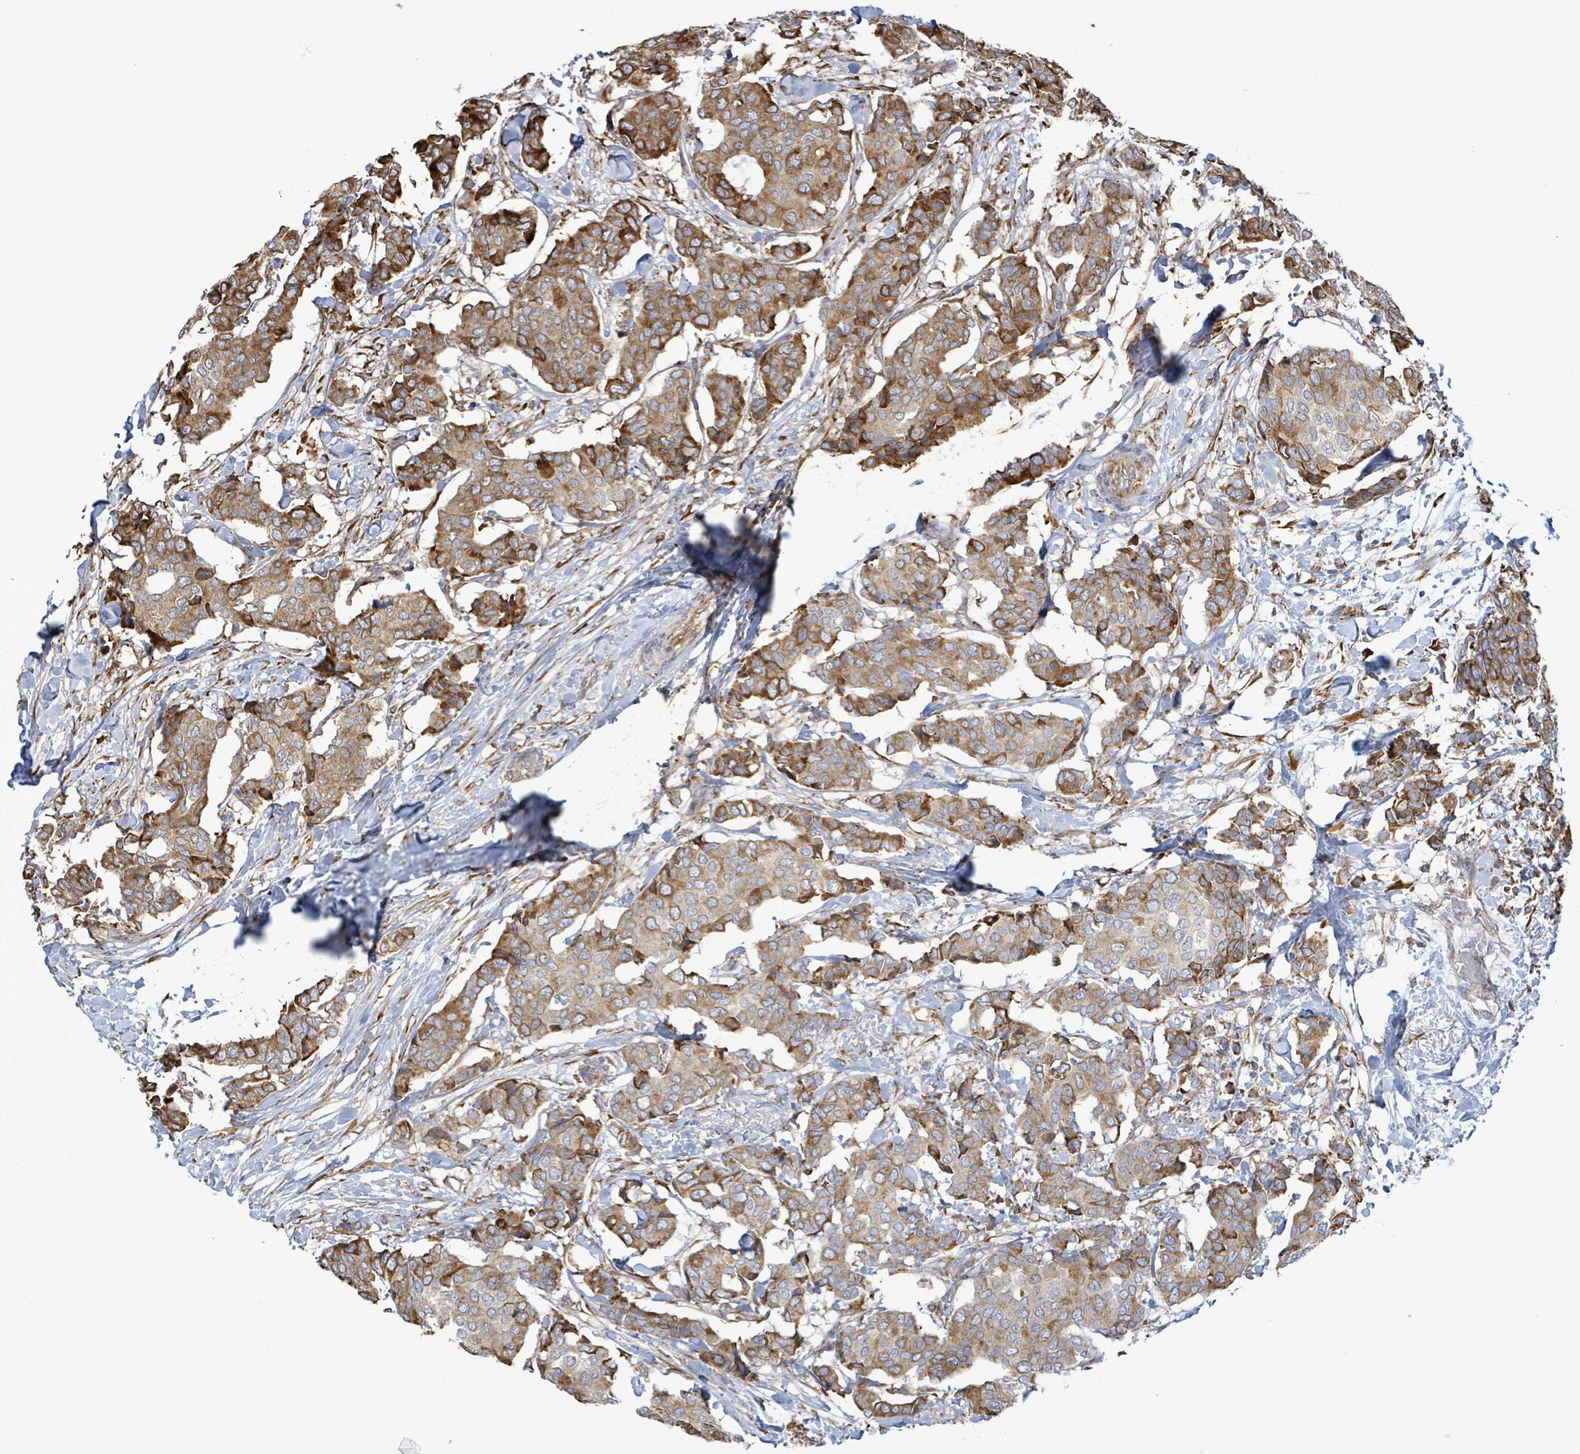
{"staining": {"intensity": "moderate", "quantity": ">75%", "location": "cytoplasmic/membranous"}, "tissue": "breast cancer", "cell_type": "Tumor cells", "image_type": "cancer", "snomed": [{"axis": "morphology", "description": "Duct carcinoma"}, {"axis": "topography", "description": "Breast"}], "caption": "IHC photomicrograph of neoplastic tissue: breast infiltrating ductal carcinoma stained using immunohistochemistry shows medium levels of moderate protein expression localized specifically in the cytoplasmic/membranous of tumor cells, appearing as a cytoplasmic/membranous brown color.", "gene": "RFPL4A", "patient": {"sex": "female", "age": 75}}